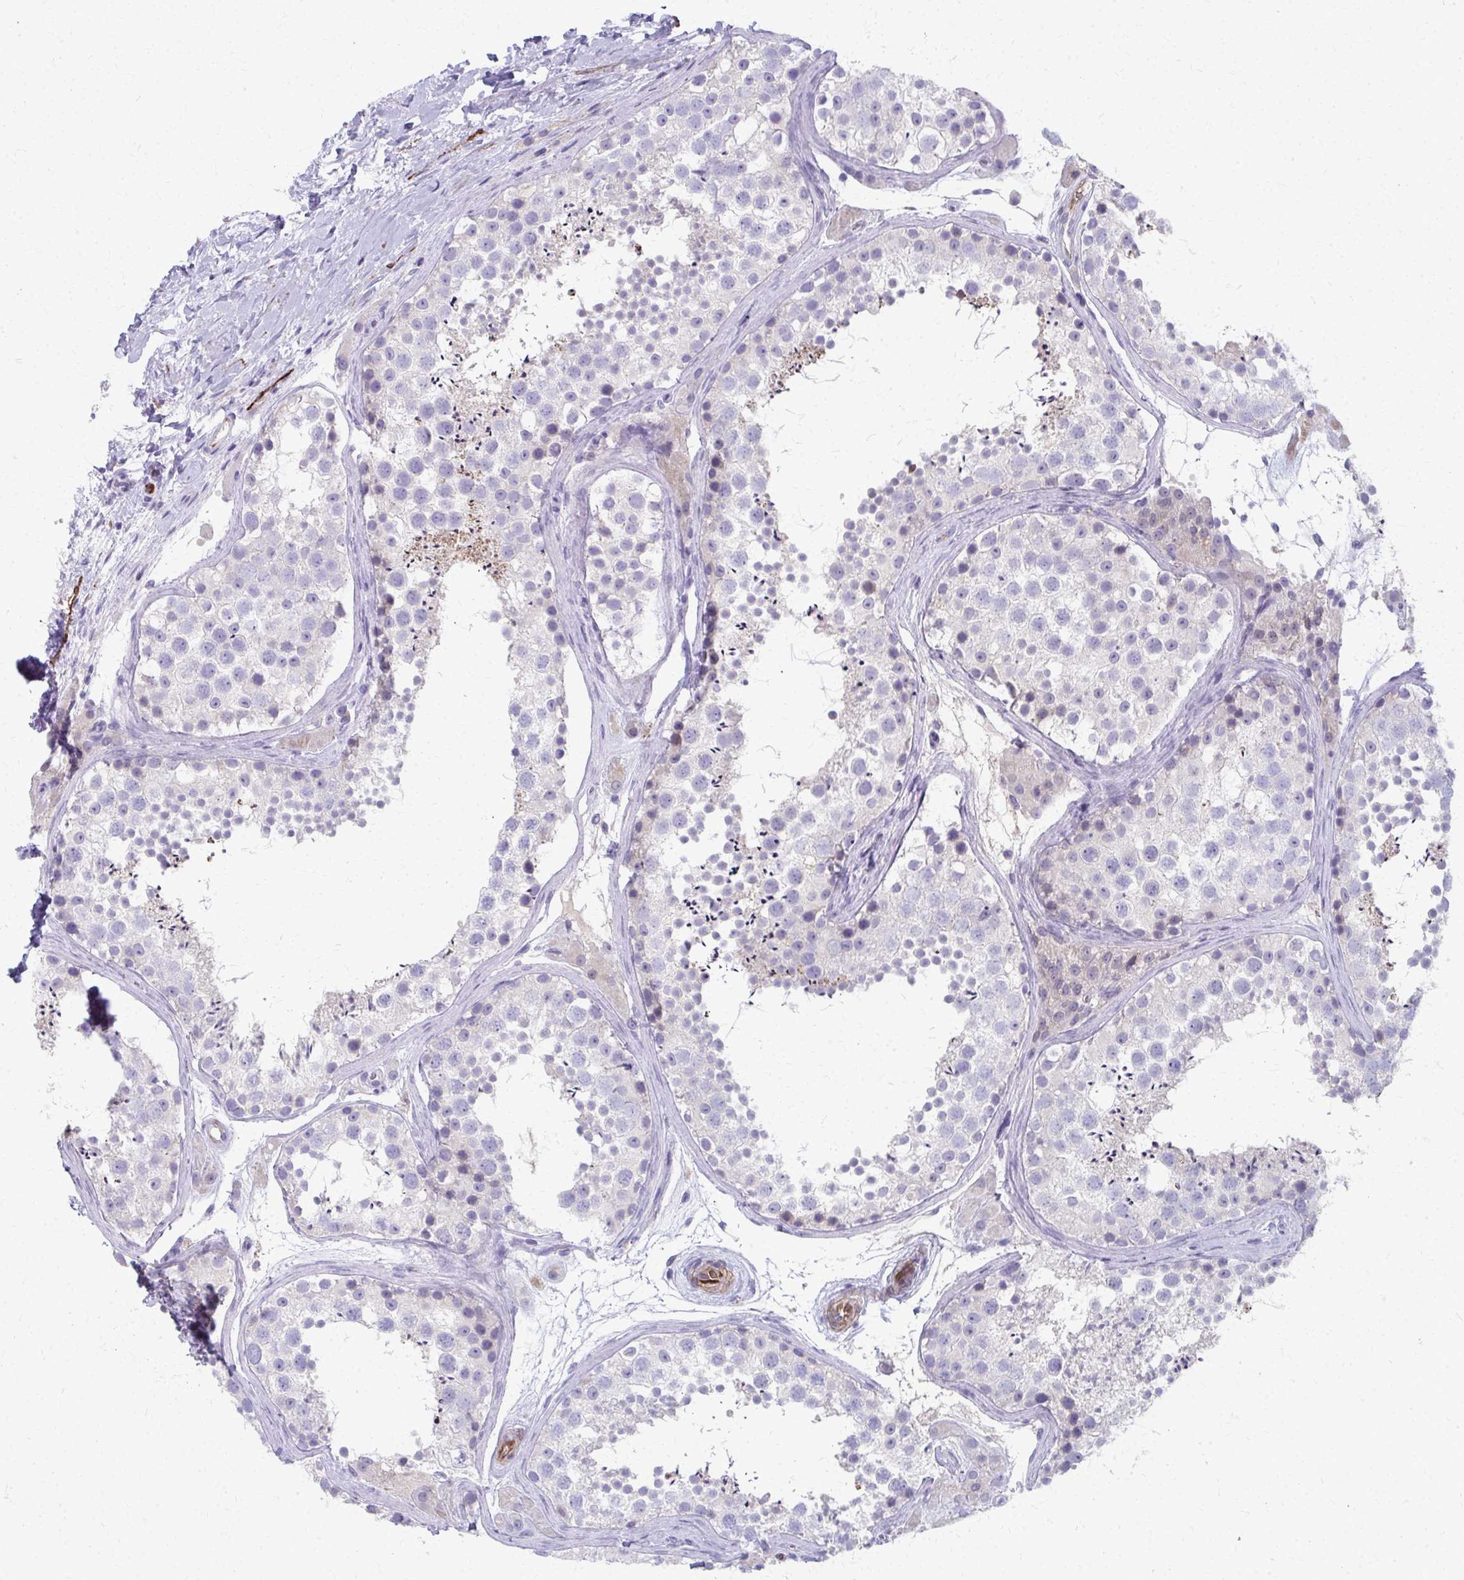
{"staining": {"intensity": "negative", "quantity": "none", "location": "none"}, "tissue": "testis", "cell_type": "Cells in seminiferous ducts", "image_type": "normal", "snomed": [{"axis": "morphology", "description": "Normal tissue, NOS"}, {"axis": "topography", "description": "Testis"}], "caption": "Micrograph shows no protein expression in cells in seminiferous ducts of benign testis.", "gene": "ADIPOQ", "patient": {"sex": "male", "age": 41}}